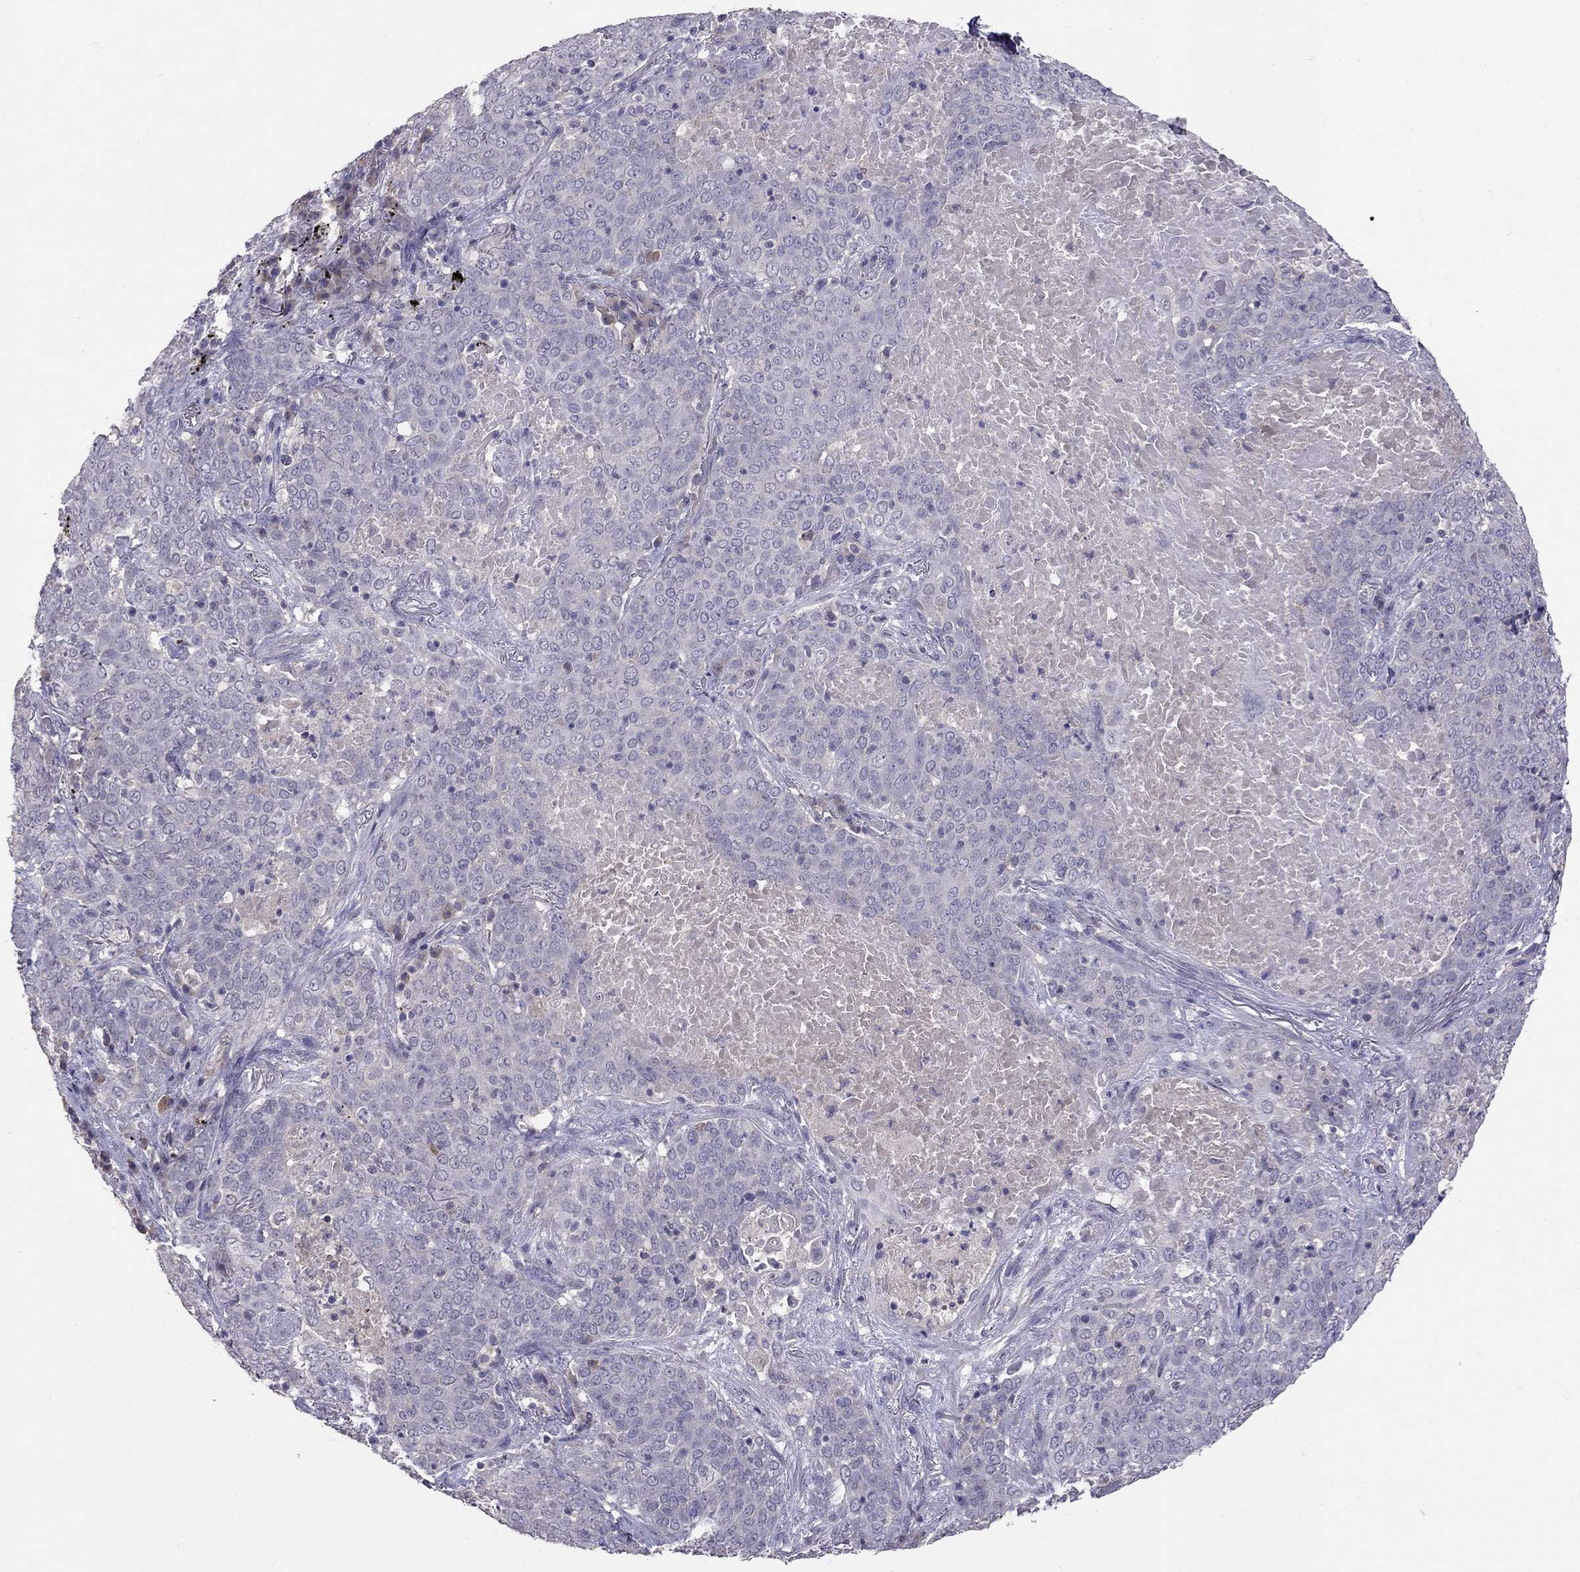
{"staining": {"intensity": "negative", "quantity": "none", "location": "none"}, "tissue": "lung cancer", "cell_type": "Tumor cells", "image_type": "cancer", "snomed": [{"axis": "morphology", "description": "Squamous cell carcinoma, NOS"}, {"axis": "topography", "description": "Lung"}], "caption": "A histopathology image of human squamous cell carcinoma (lung) is negative for staining in tumor cells. Brightfield microscopy of immunohistochemistry (IHC) stained with DAB (3,3'-diaminobenzidine) (brown) and hematoxylin (blue), captured at high magnification.", "gene": "RTP5", "patient": {"sex": "male", "age": 82}}